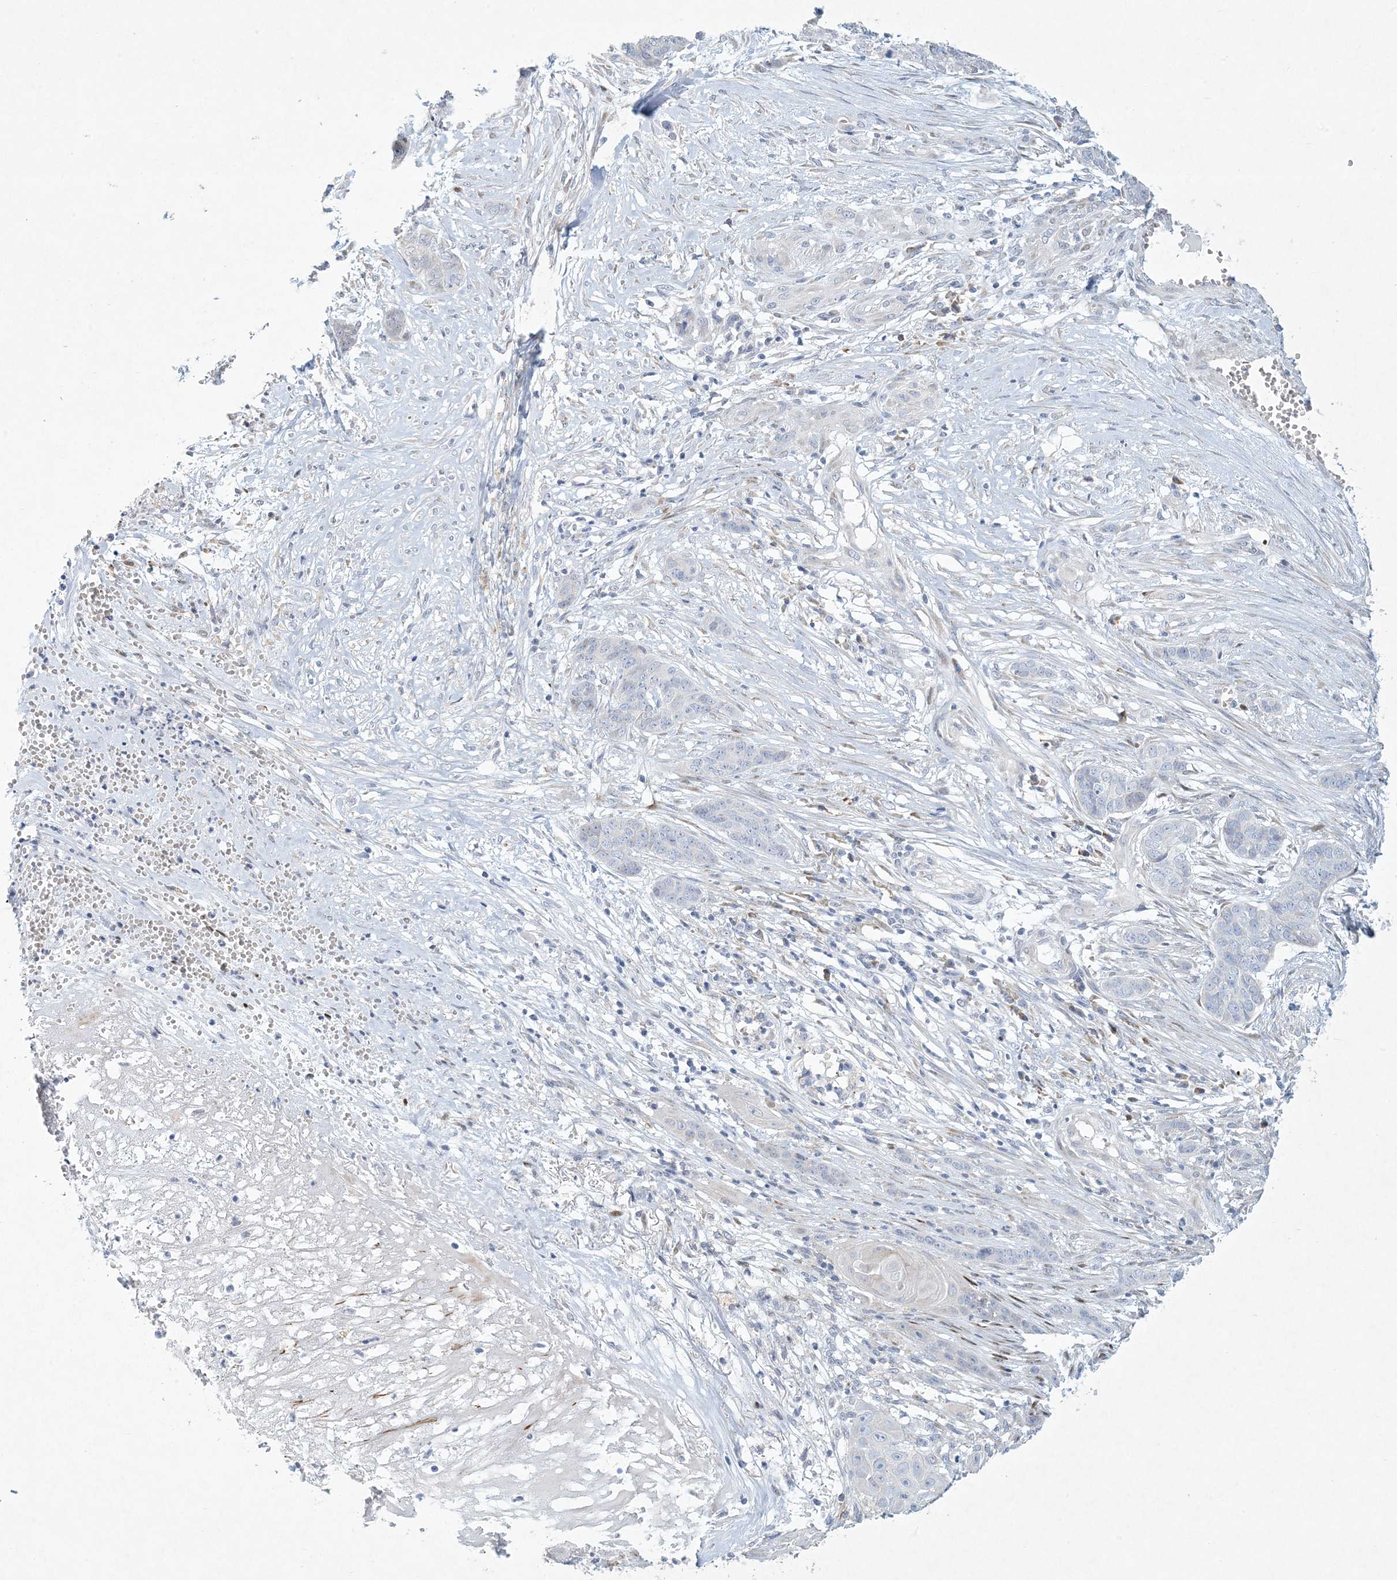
{"staining": {"intensity": "negative", "quantity": "none", "location": "none"}, "tissue": "skin cancer", "cell_type": "Tumor cells", "image_type": "cancer", "snomed": [{"axis": "morphology", "description": "Basal cell carcinoma"}, {"axis": "topography", "description": "Skin"}], "caption": "This is an immunohistochemistry (IHC) photomicrograph of human basal cell carcinoma (skin). There is no expression in tumor cells.", "gene": "ZNF385D", "patient": {"sex": "female", "age": 64}}